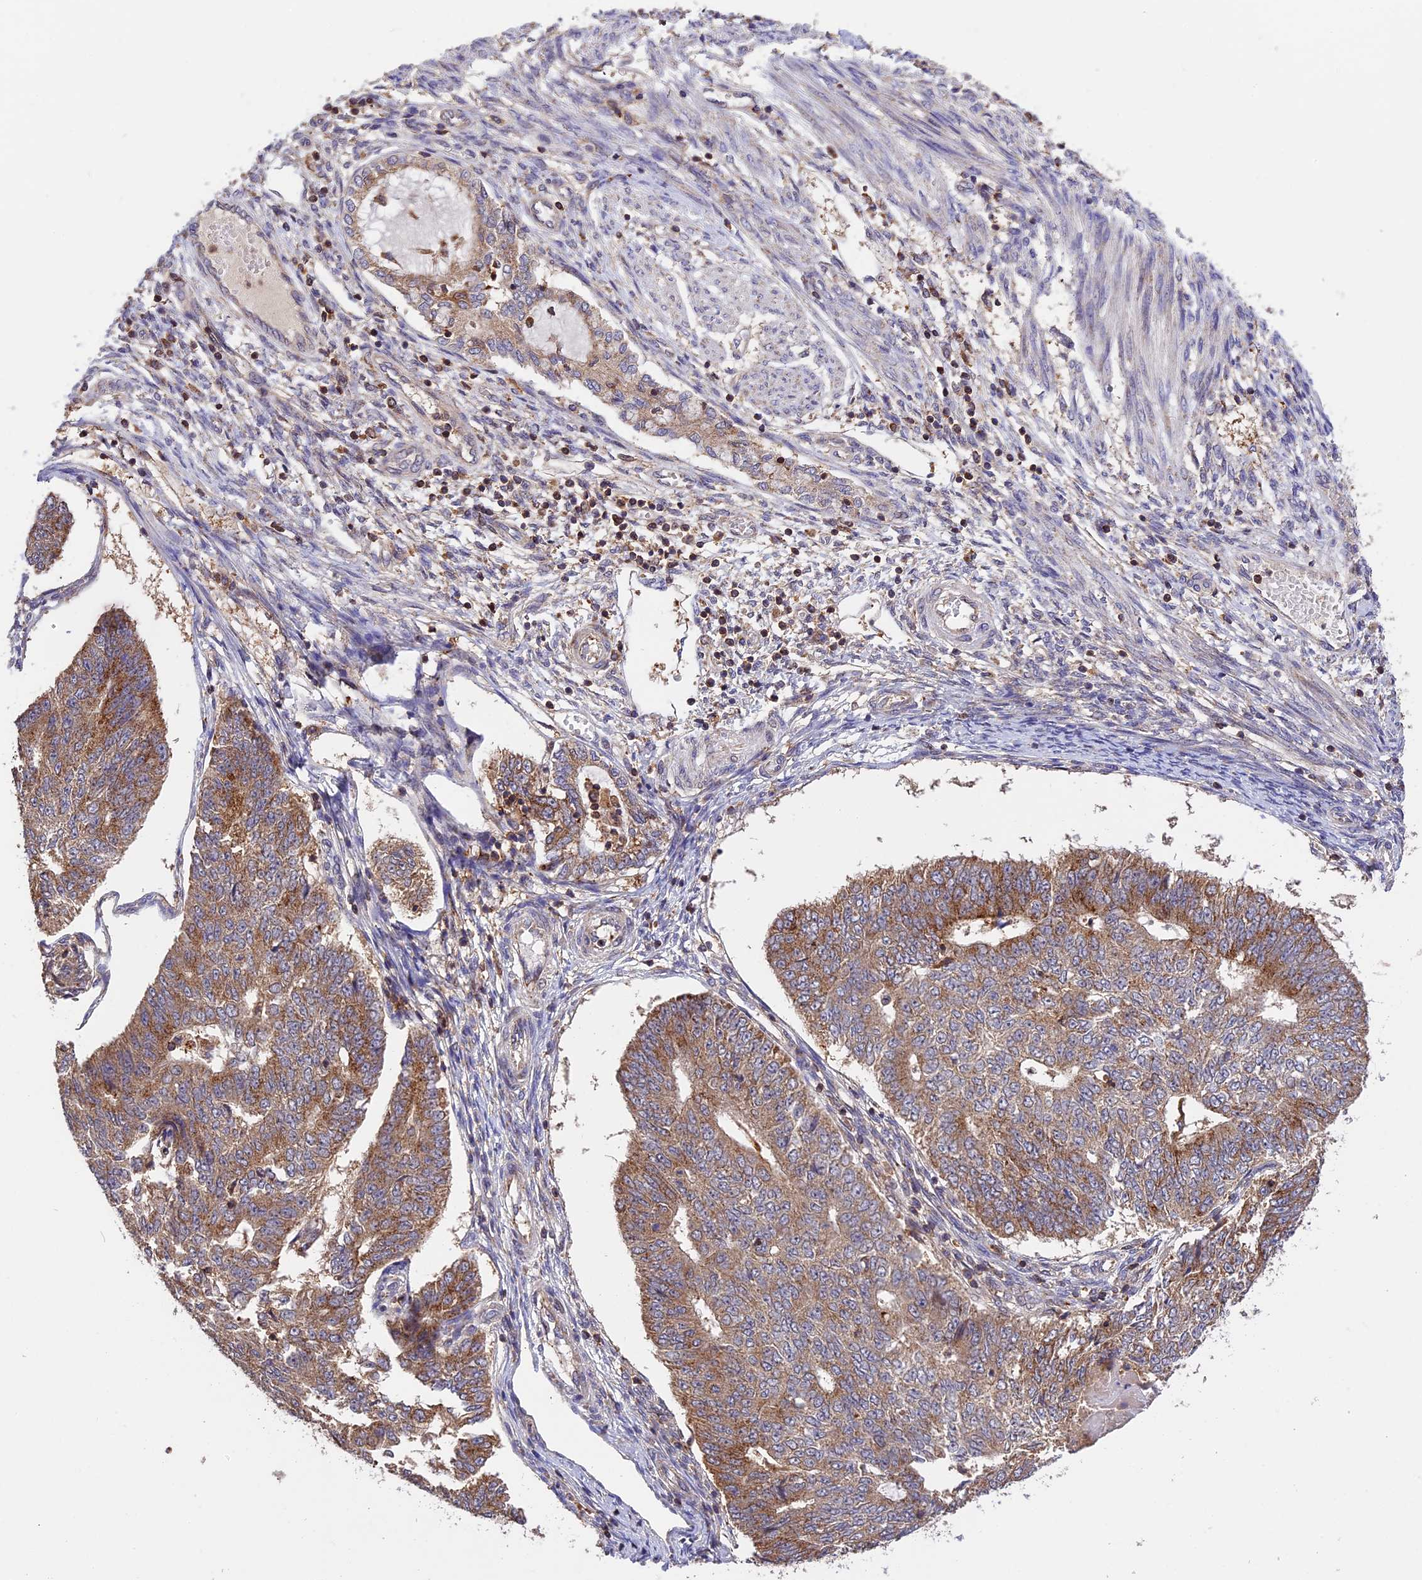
{"staining": {"intensity": "strong", "quantity": "25%-75%", "location": "cytoplasmic/membranous"}, "tissue": "endometrial cancer", "cell_type": "Tumor cells", "image_type": "cancer", "snomed": [{"axis": "morphology", "description": "Adenocarcinoma, NOS"}, {"axis": "topography", "description": "Endometrium"}], "caption": "Endometrial cancer stained with a brown dye reveals strong cytoplasmic/membranous positive expression in about 25%-75% of tumor cells.", "gene": "PEX3", "patient": {"sex": "female", "age": 32}}